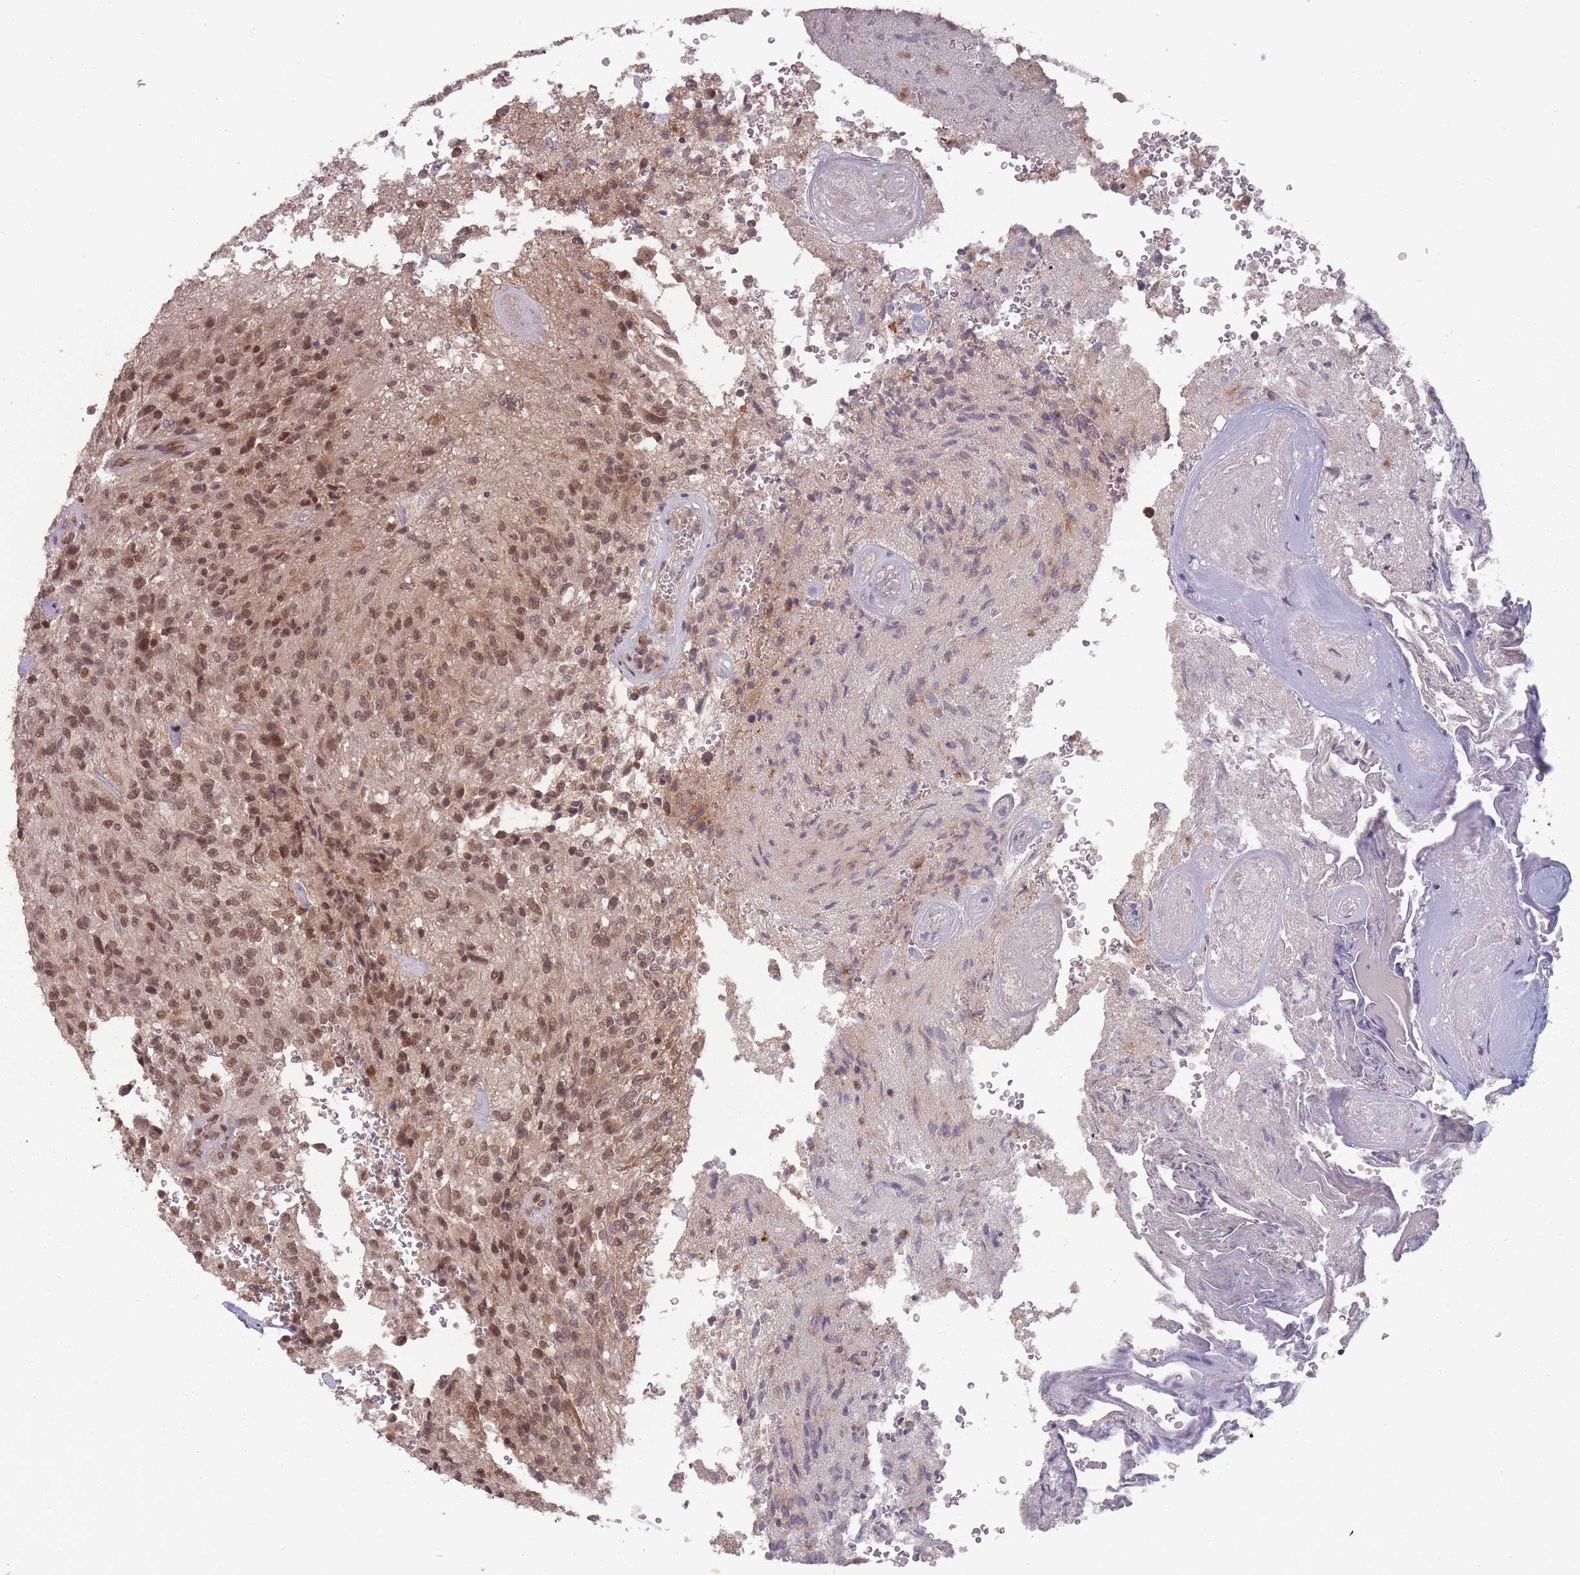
{"staining": {"intensity": "moderate", "quantity": ">75%", "location": "nuclear"}, "tissue": "glioma", "cell_type": "Tumor cells", "image_type": "cancer", "snomed": [{"axis": "morphology", "description": "Normal tissue, NOS"}, {"axis": "morphology", "description": "Glioma, malignant, High grade"}, {"axis": "topography", "description": "Cerebral cortex"}], "caption": "Approximately >75% of tumor cells in glioma demonstrate moderate nuclear protein expression as visualized by brown immunohistochemical staining.", "gene": "TMED3", "patient": {"sex": "male", "age": 56}}